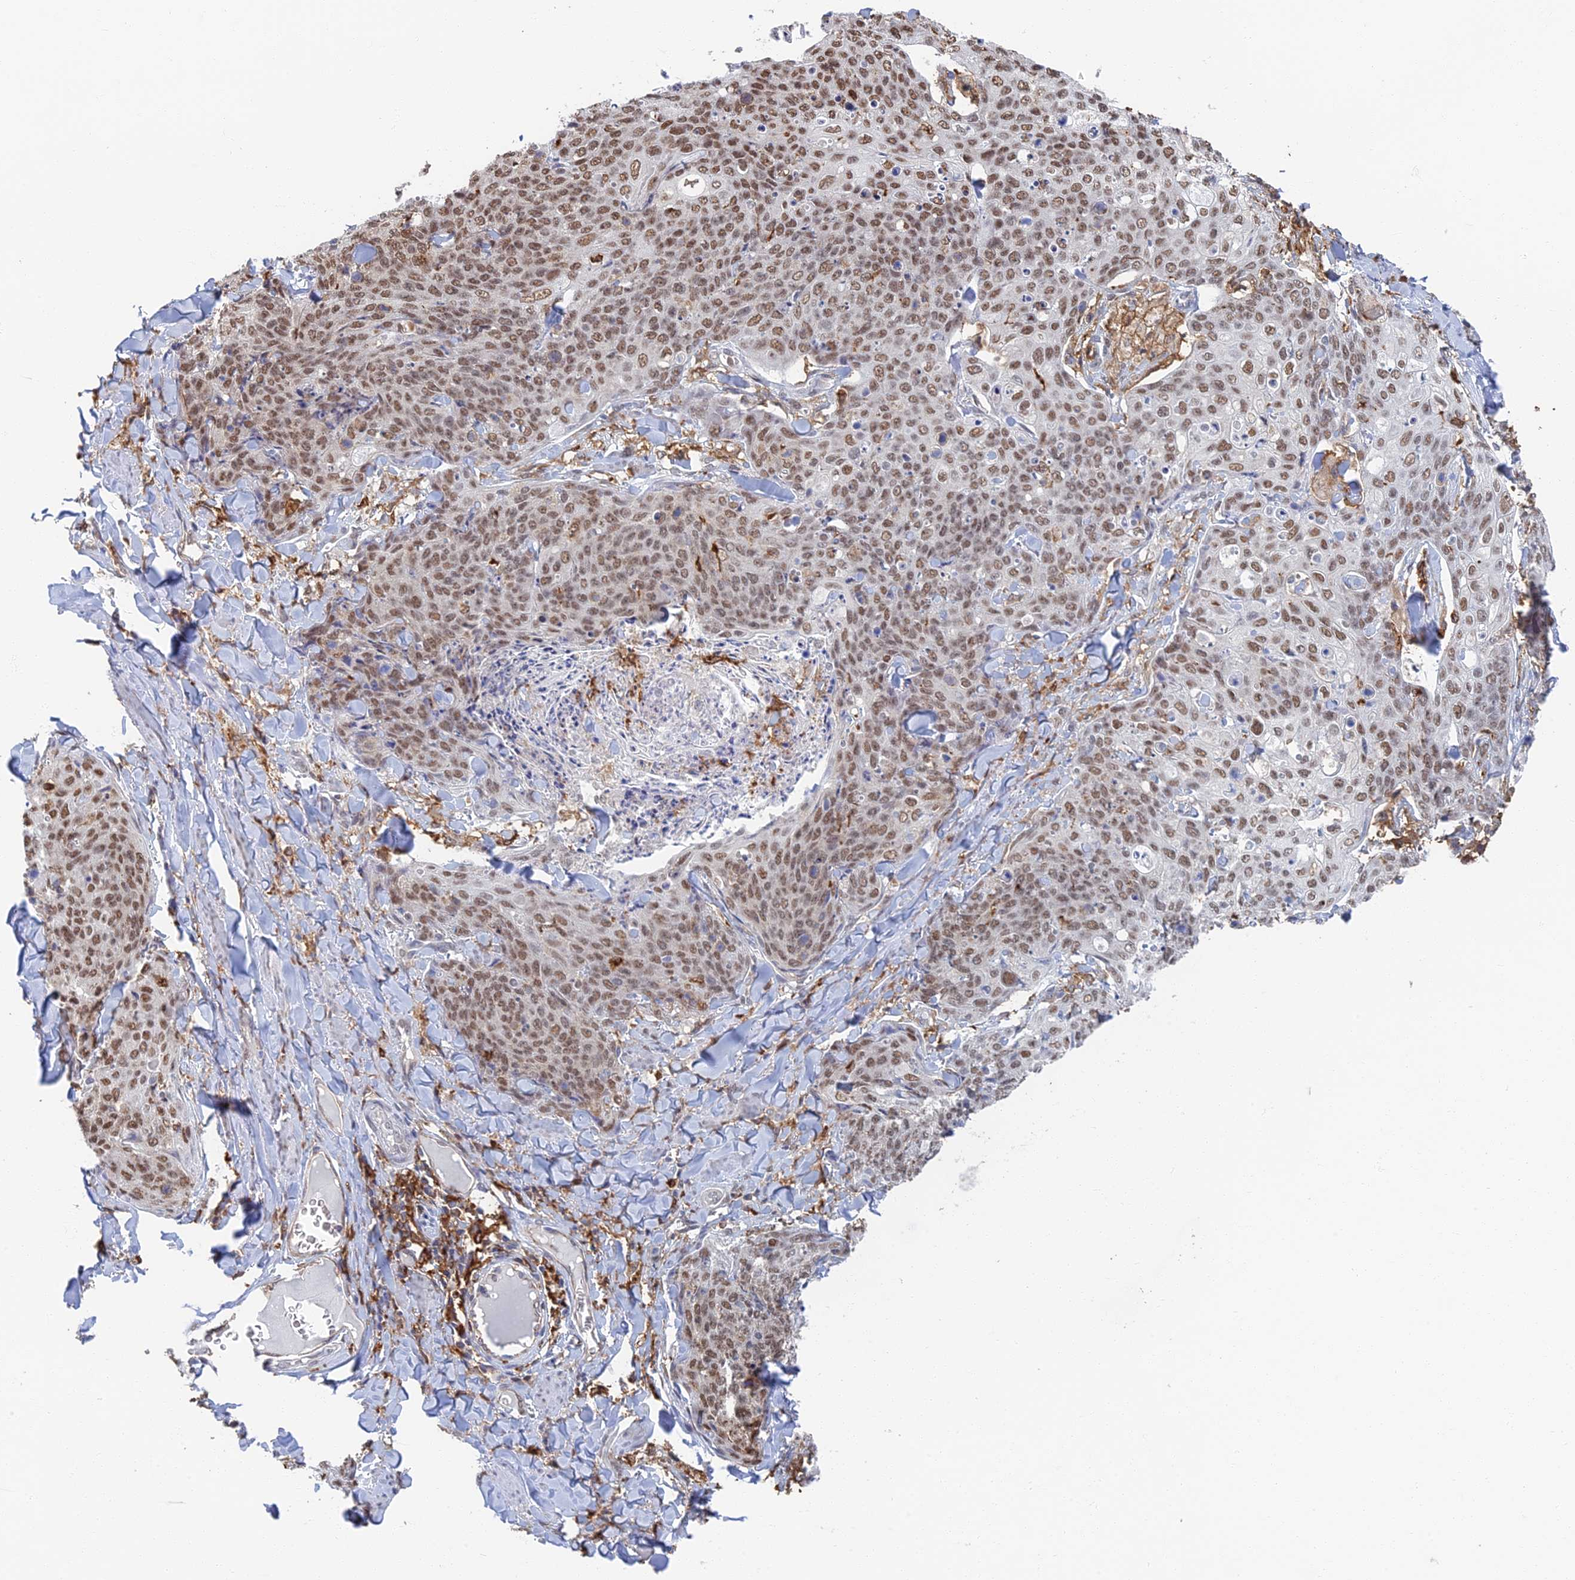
{"staining": {"intensity": "moderate", "quantity": ">75%", "location": "nuclear"}, "tissue": "skin cancer", "cell_type": "Tumor cells", "image_type": "cancer", "snomed": [{"axis": "morphology", "description": "Squamous cell carcinoma, NOS"}, {"axis": "topography", "description": "Skin"}, {"axis": "topography", "description": "Vulva"}], "caption": "IHC image of neoplastic tissue: human skin squamous cell carcinoma stained using IHC demonstrates medium levels of moderate protein expression localized specifically in the nuclear of tumor cells, appearing as a nuclear brown color.", "gene": "GPATCH1", "patient": {"sex": "female", "age": 85}}